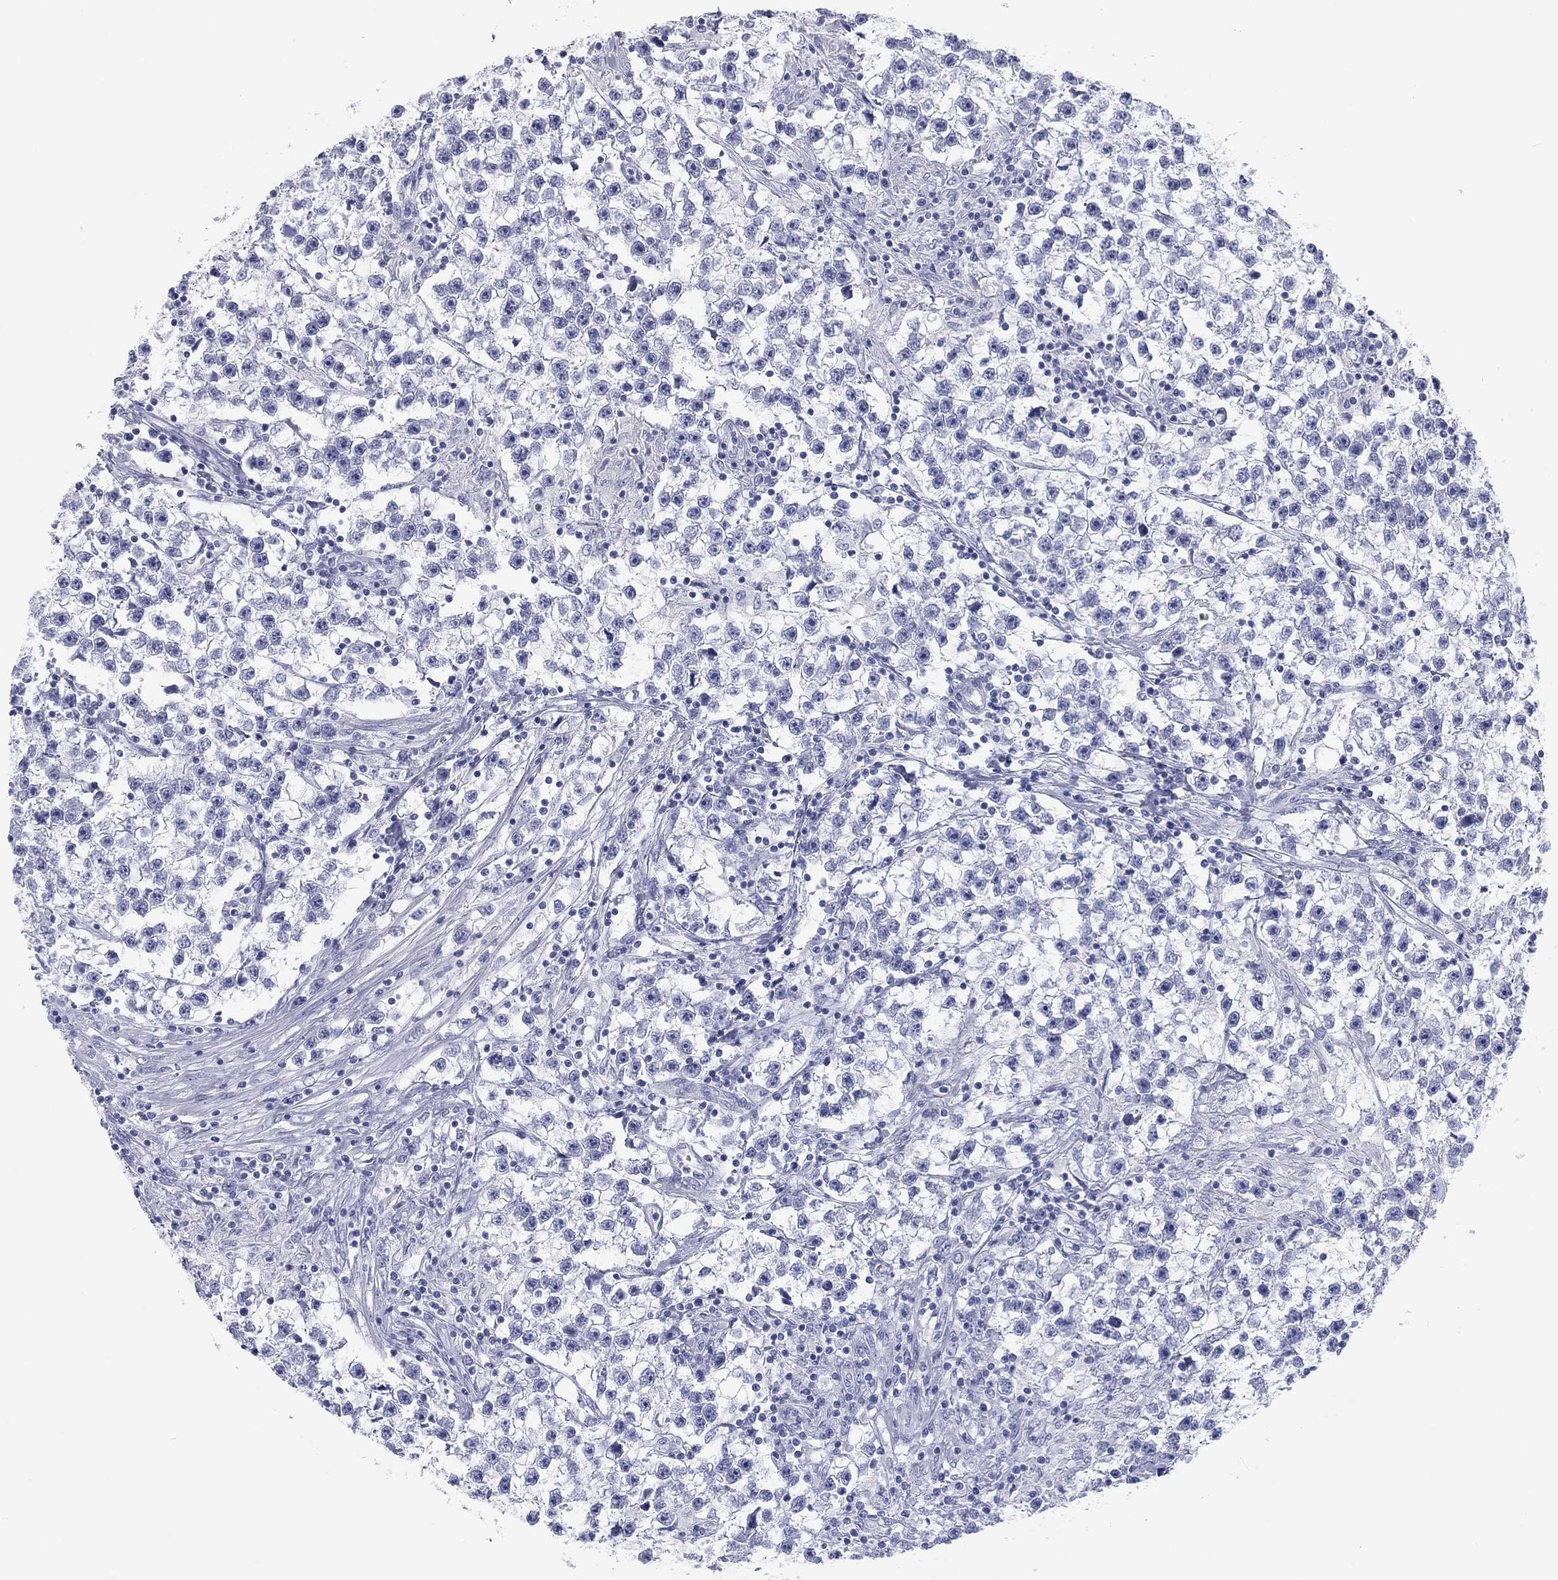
{"staining": {"intensity": "negative", "quantity": "none", "location": "none"}, "tissue": "testis cancer", "cell_type": "Tumor cells", "image_type": "cancer", "snomed": [{"axis": "morphology", "description": "Seminoma, NOS"}, {"axis": "topography", "description": "Testis"}], "caption": "An immunohistochemistry image of seminoma (testis) is shown. There is no staining in tumor cells of seminoma (testis). The staining was performed using DAB to visualize the protein expression in brown, while the nuclei were stained in blue with hematoxylin (Magnification: 20x).", "gene": "CALB1", "patient": {"sex": "male", "age": 59}}